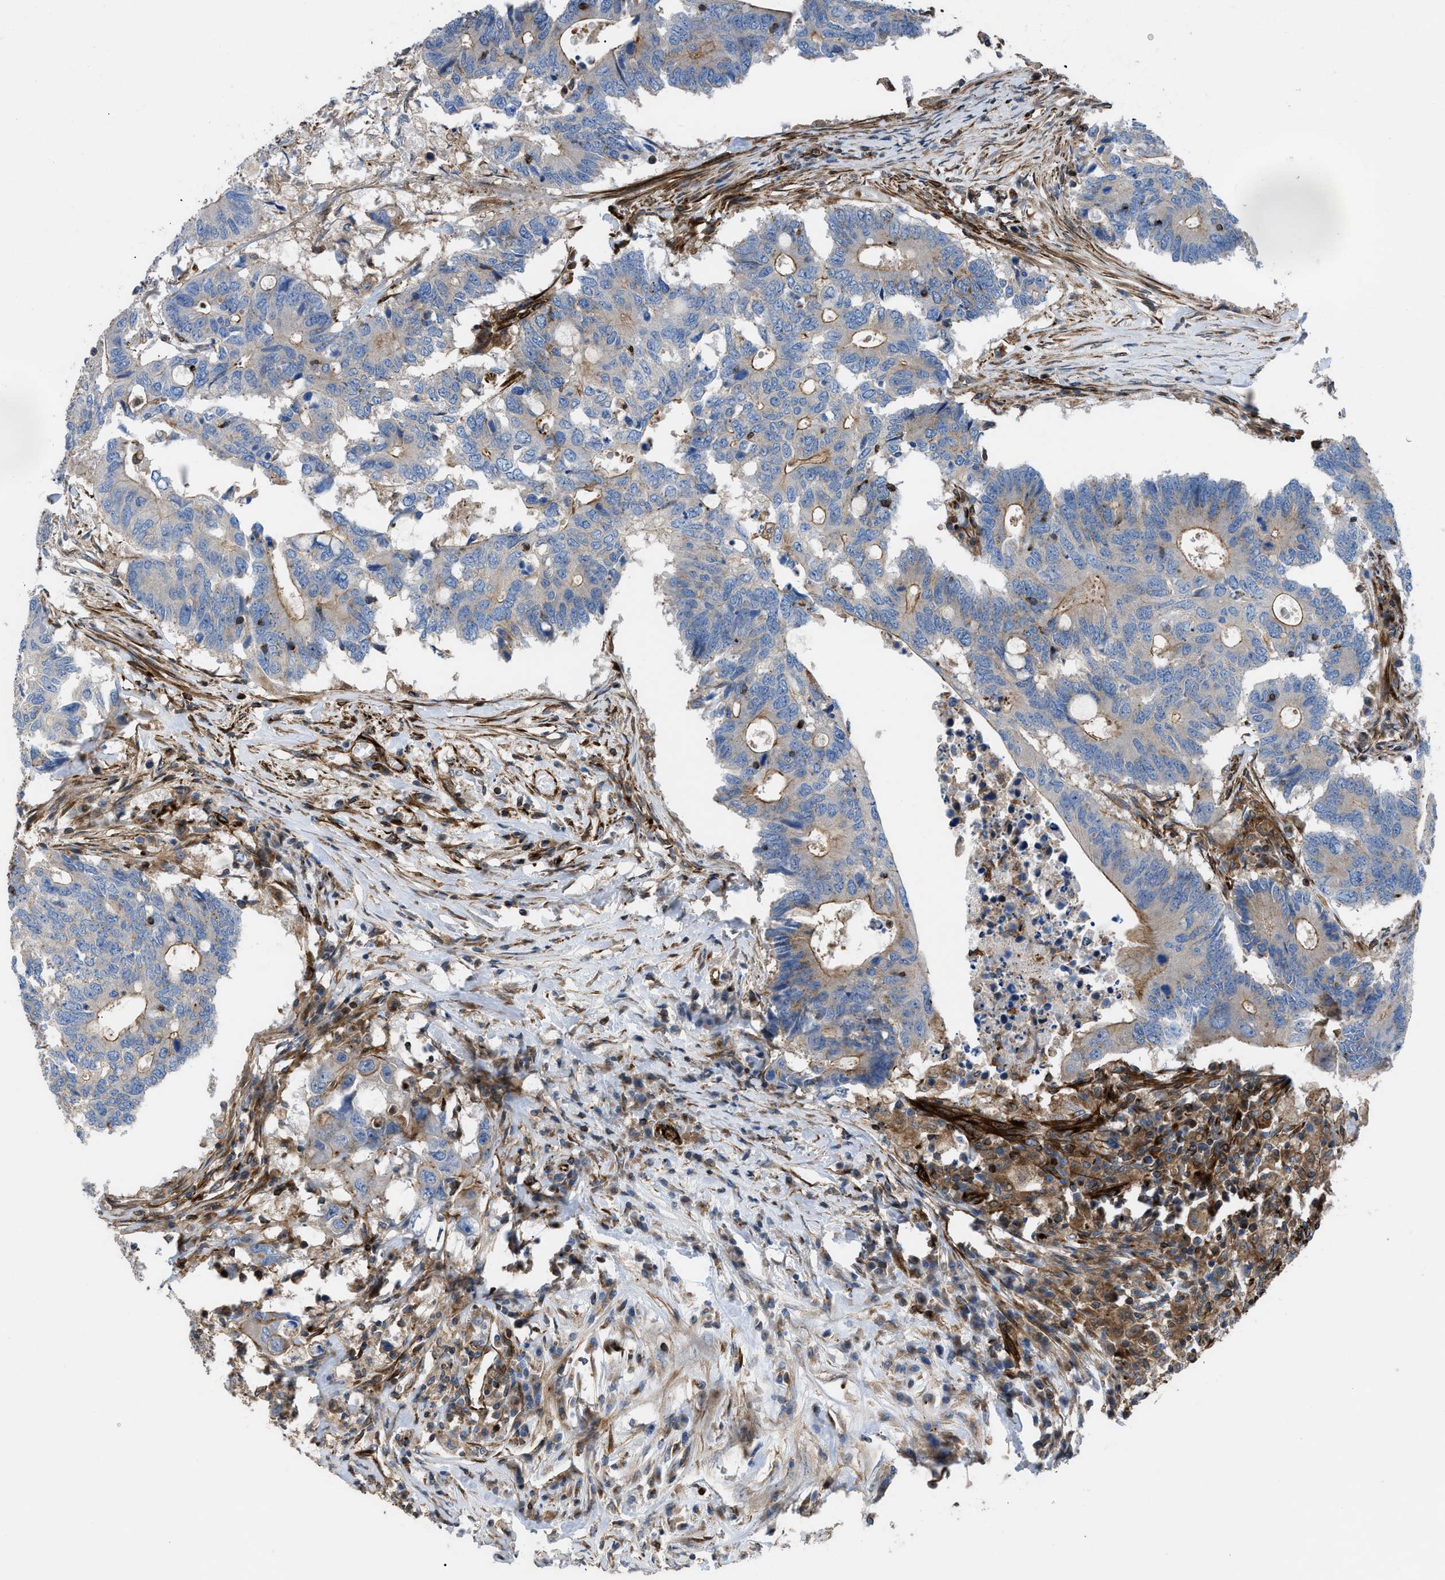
{"staining": {"intensity": "moderate", "quantity": "<25%", "location": "cytoplasmic/membranous"}, "tissue": "colorectal cancer", "cell_type": "Tumor cells", "image_type": "cancer", "snomed": [{"axis": "morphology", "description": "Adenocarcinoma, NOS"}, {"axis": "topography", "description": "Colon"}], "caption": "Protein expression by immunohistochemistry shows moderate cytoplasmic/membranous staining in about <25% of tumor cells in colorectal cancer (adenocarcinoma).", "gene": "PTPRE", "patient": {"sex": "male", "age": 71}}